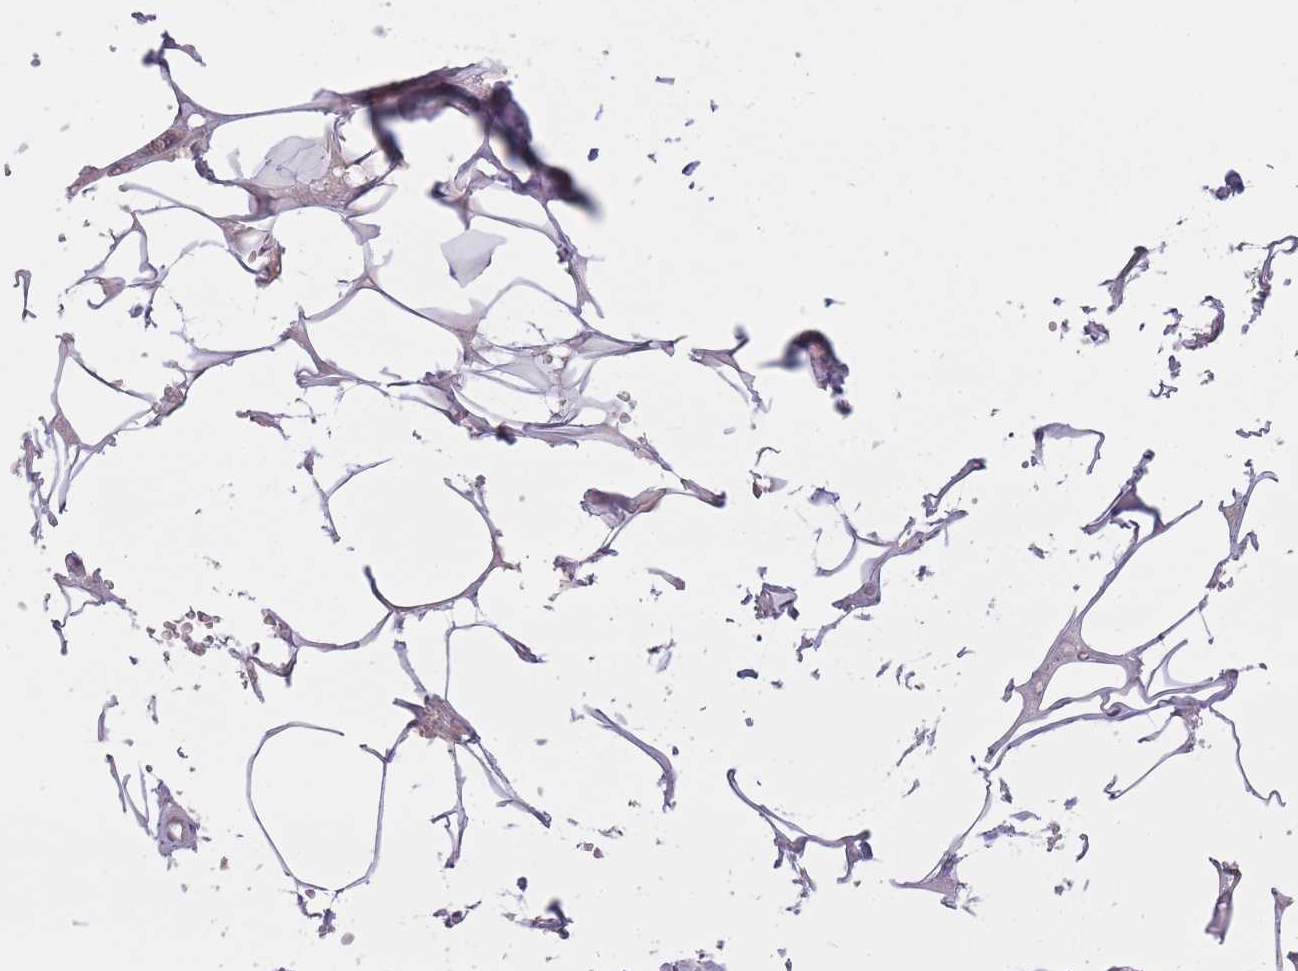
{"staining": {"intensity": "negative", "quantity": "none", "location": "none"}, "tissue": "adipose tissue", "cell_type": "Adipocytes", "image_type": "normal", "snomed": [{"axis": "morphology", "description": "Normal tissue, NOS"}, {"axis": "topography", "description": "Salivary gland"}, {"axis": "topography", "description": "Peripheral nerve tissue"}], "caption": "Micrograph shows no significant protein positivity in adipocytes of benign adipose tissue. (DAB (3,3'-diaminobenzidine) IHC with hematoxylin counter stain).", "gene": "PIP4P1", "patient": {"sex": "male", "age": 38}}